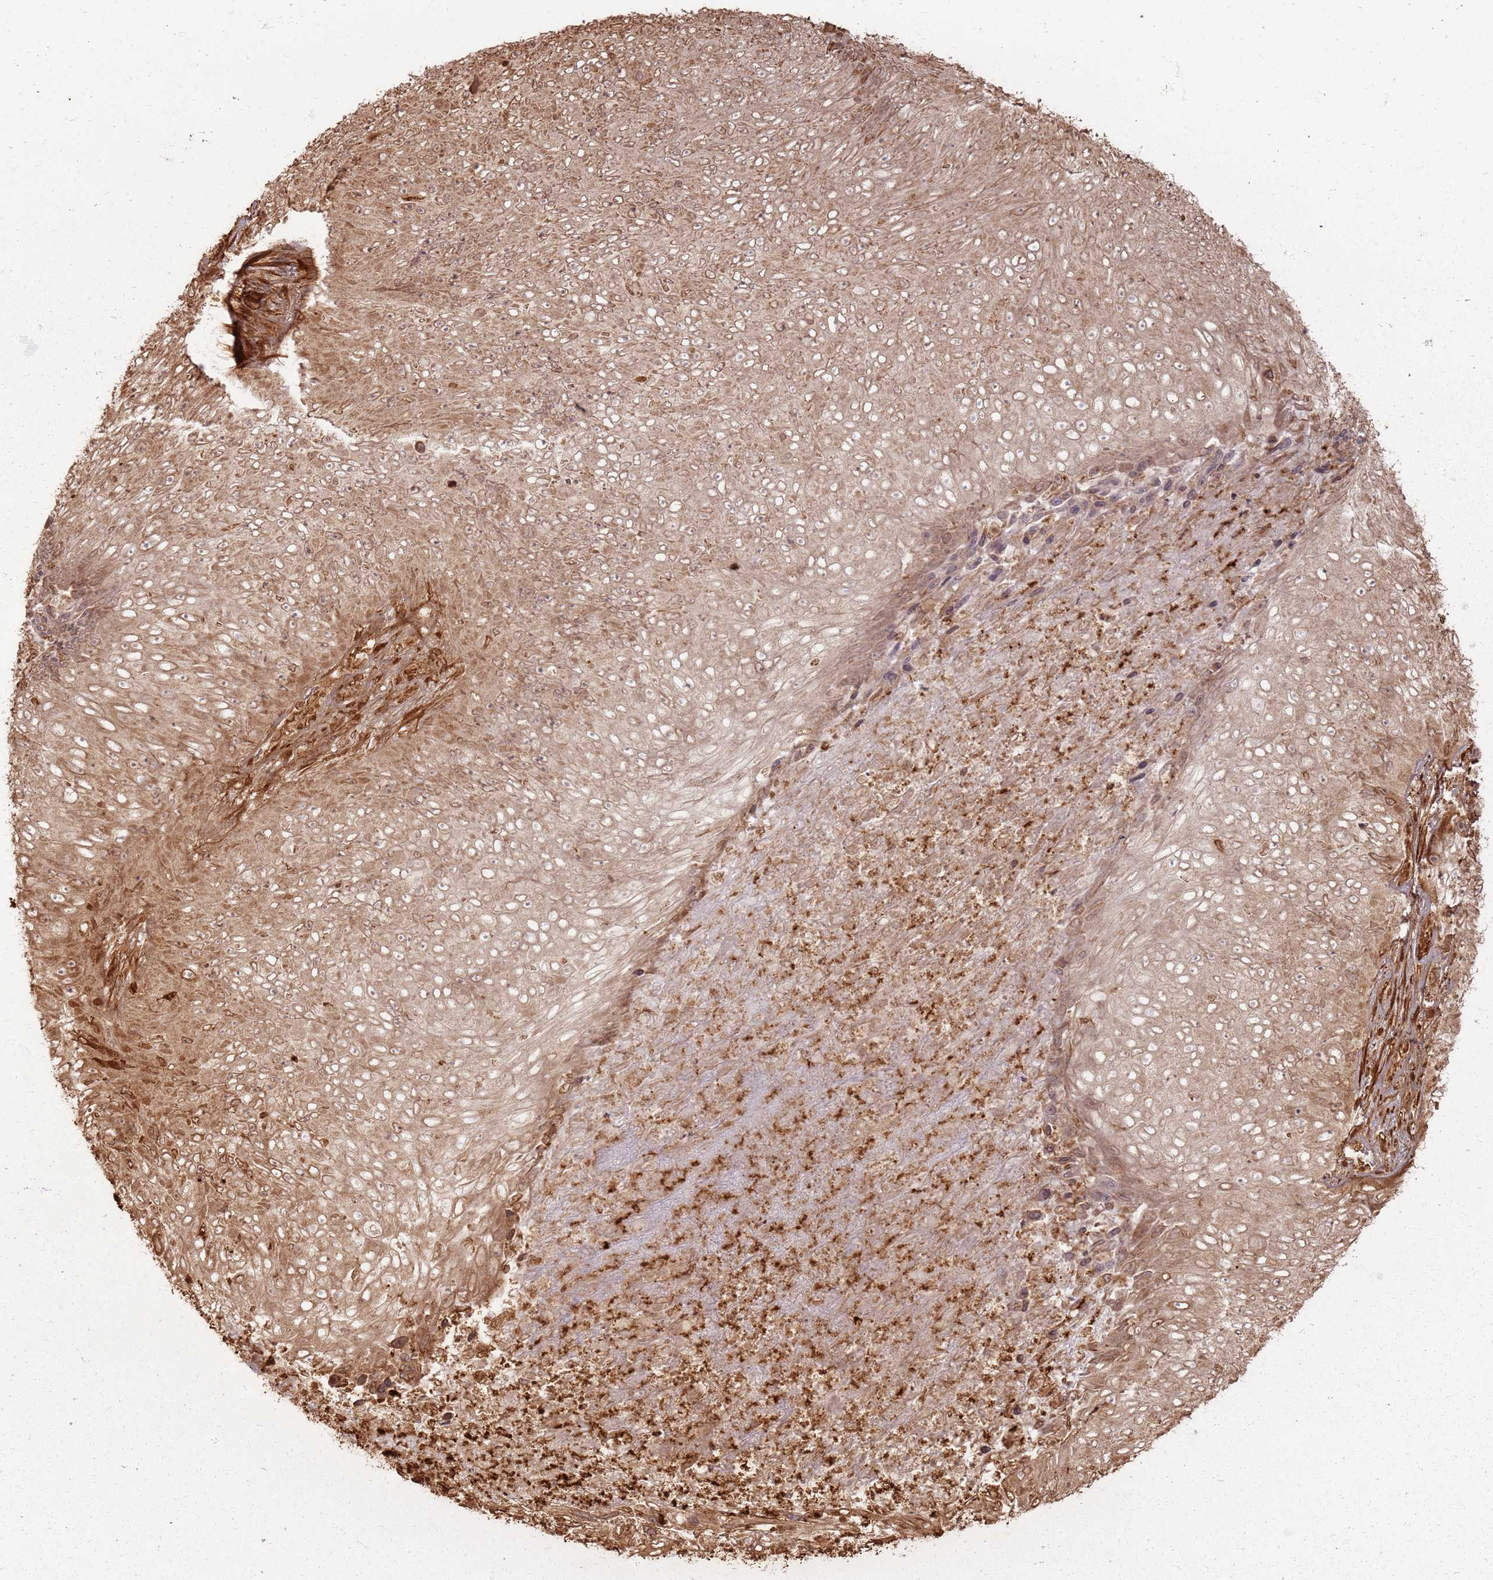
{"staining": {"intensity": "moderate", "quantity": ">75%", "location": "cytoplasmic/membranous"}, "tissue": "skin cancer", "cell_type": "Tumor cells", "image_type": "cancer", "snomed": [{"axis": "morphology", "description": "Squamous cell carcinoma, NOS"}, {"axis": "topography", "description": "Skin"}], "caption": "This is a histology image of immunohistochemistry staining of skin cancer (squamous cell carcinoma), which shows moderate expression in the cytoplasmic/membranous of tumor cells.", "gene": "DDX59", "patient": {"sex": "female", "age": 87}}